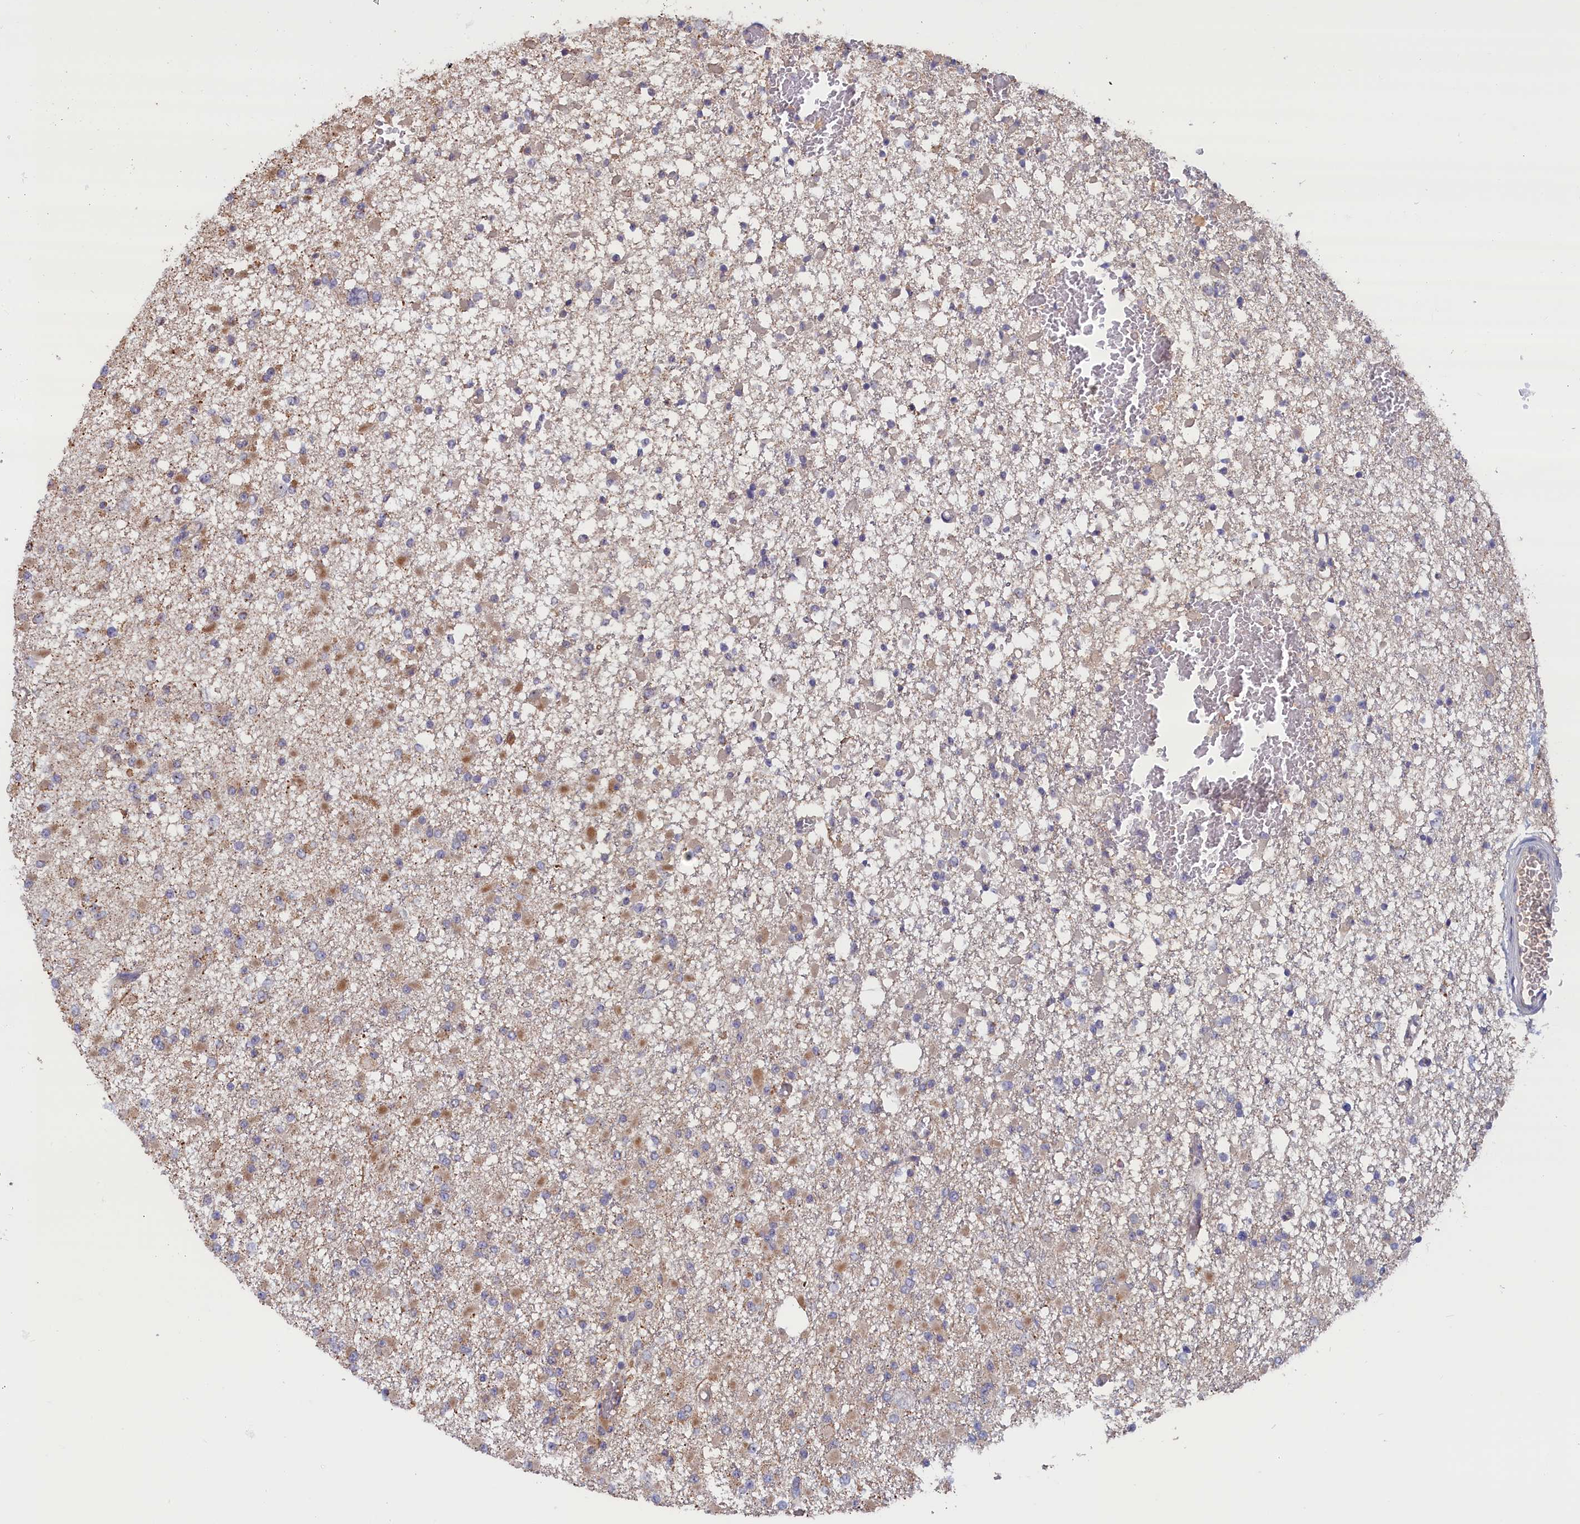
{"staining": {"intensity": "weak", "quantity": "<25%", "location": "cytoplasmic/membranous"}, "tissue": "glioma", "cell_type": "Tumor cells", "image_type": "cancer", "snomed": [{"axis": "morphology", "description": "Glioma, malignant, Low grade"}, {"axis": "topography", "description": "Brain"}], "caption": "IHC photomicrograph of human glioma stained for a protein (brown), which exhibits no expression in tumor cells.", "gene": "ZNF816", "patient": {"sex": "female", "age": 22}}